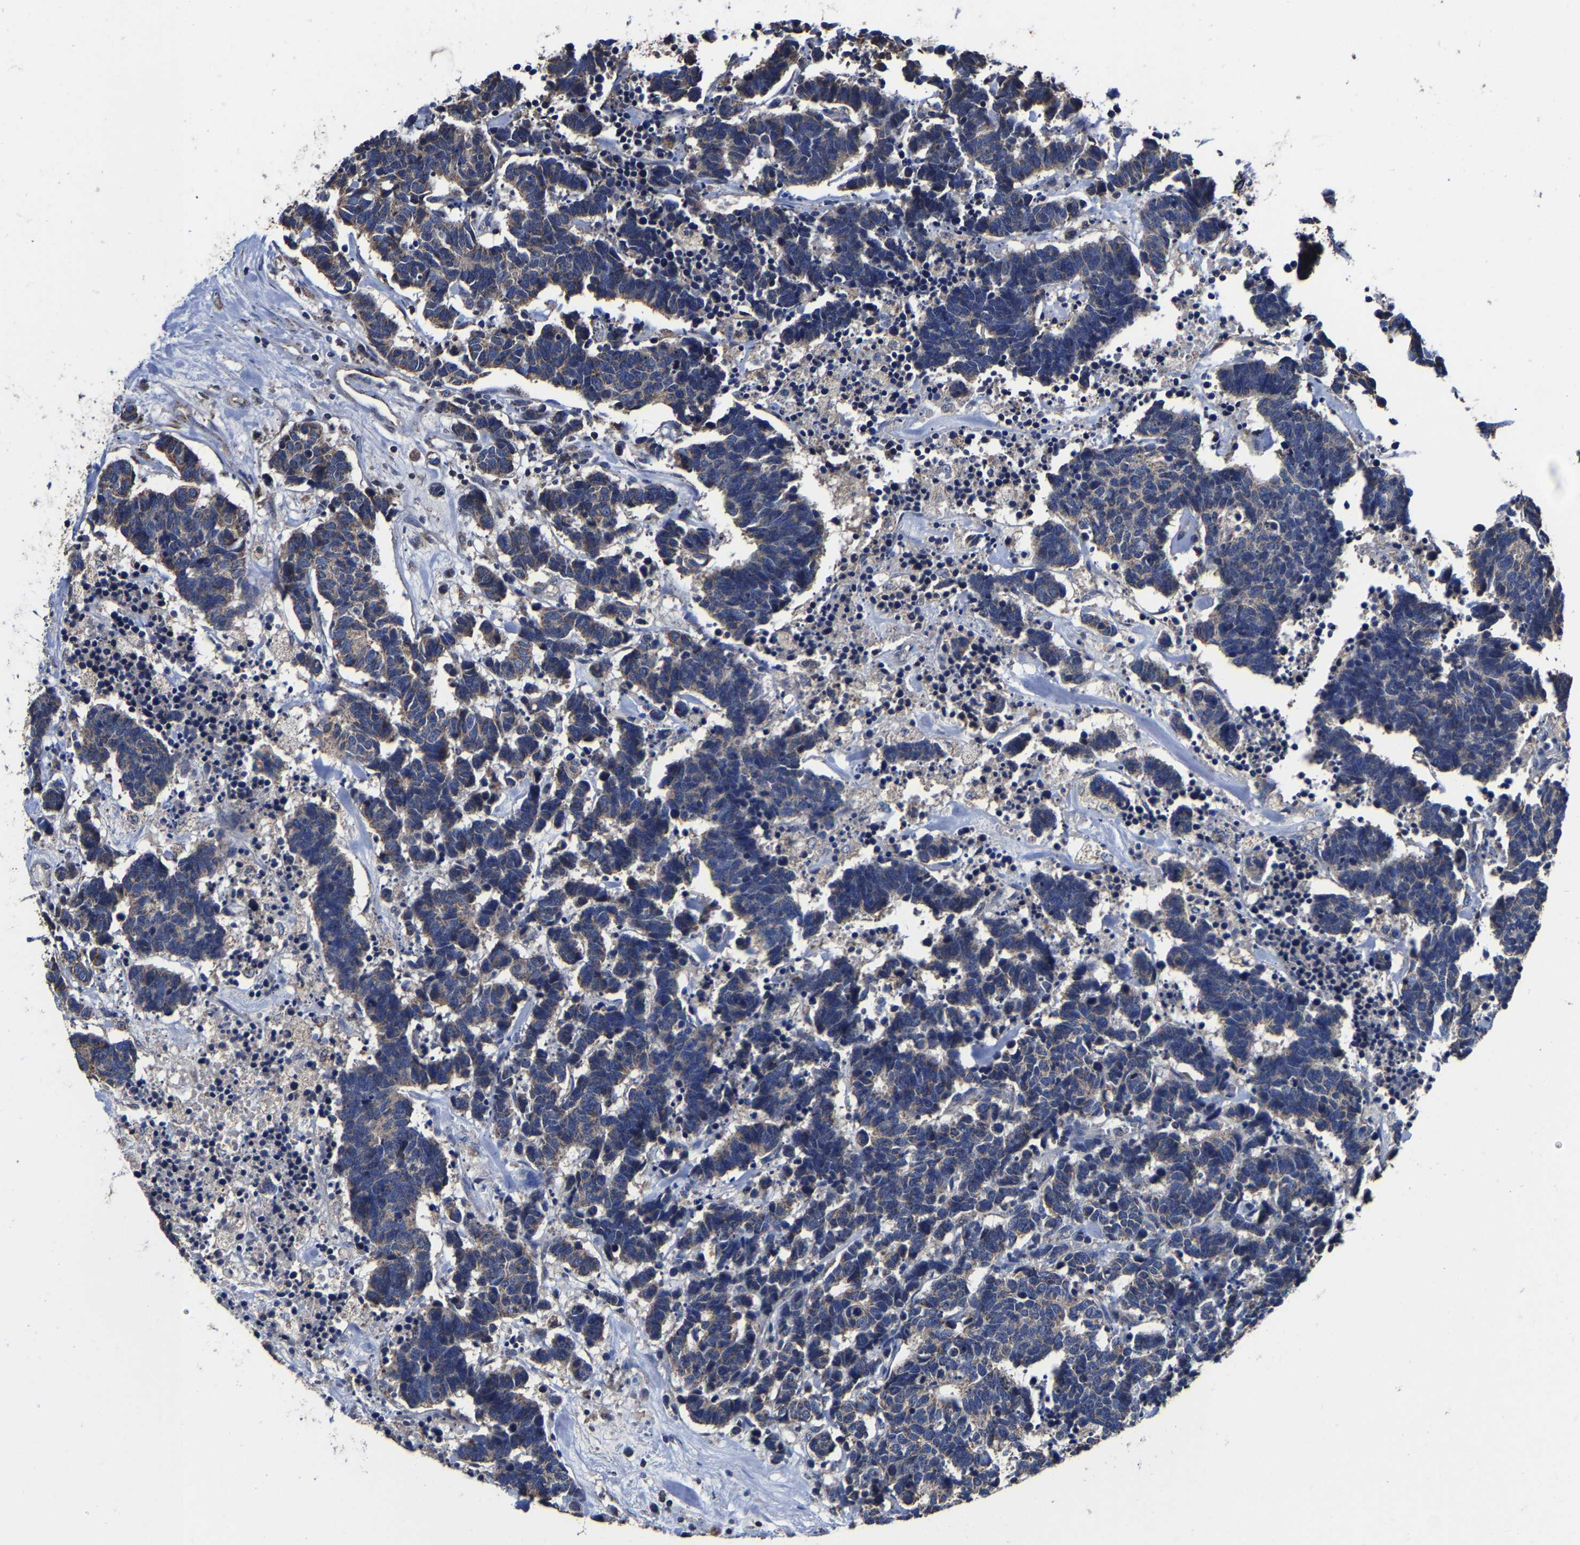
{"staining": {"intensity": "weak", "quantity": ">75%", "location": "cytoplasmic/membranous"}, "tissue": "carcinoid", "cell_type": "Tumor cells", "image_type": "cancer", "snomed": [{"axis": "morphology", "description": "Carcinoma, NOS"}, {"axis": "morphology", "description": "Carcinoid, malignant, NOS"}, {"axis": "topography", "description": "Urinary bladder"}], "caption": "Immunohistochemical staining of human carcinoma displays weak cytoplasmic/membranous protein staining in about >75% of tumor cells. Nuclei are stained in blue.", "gene": "ZCCHC7", "patient": {"sex": "male", "age": 57}}